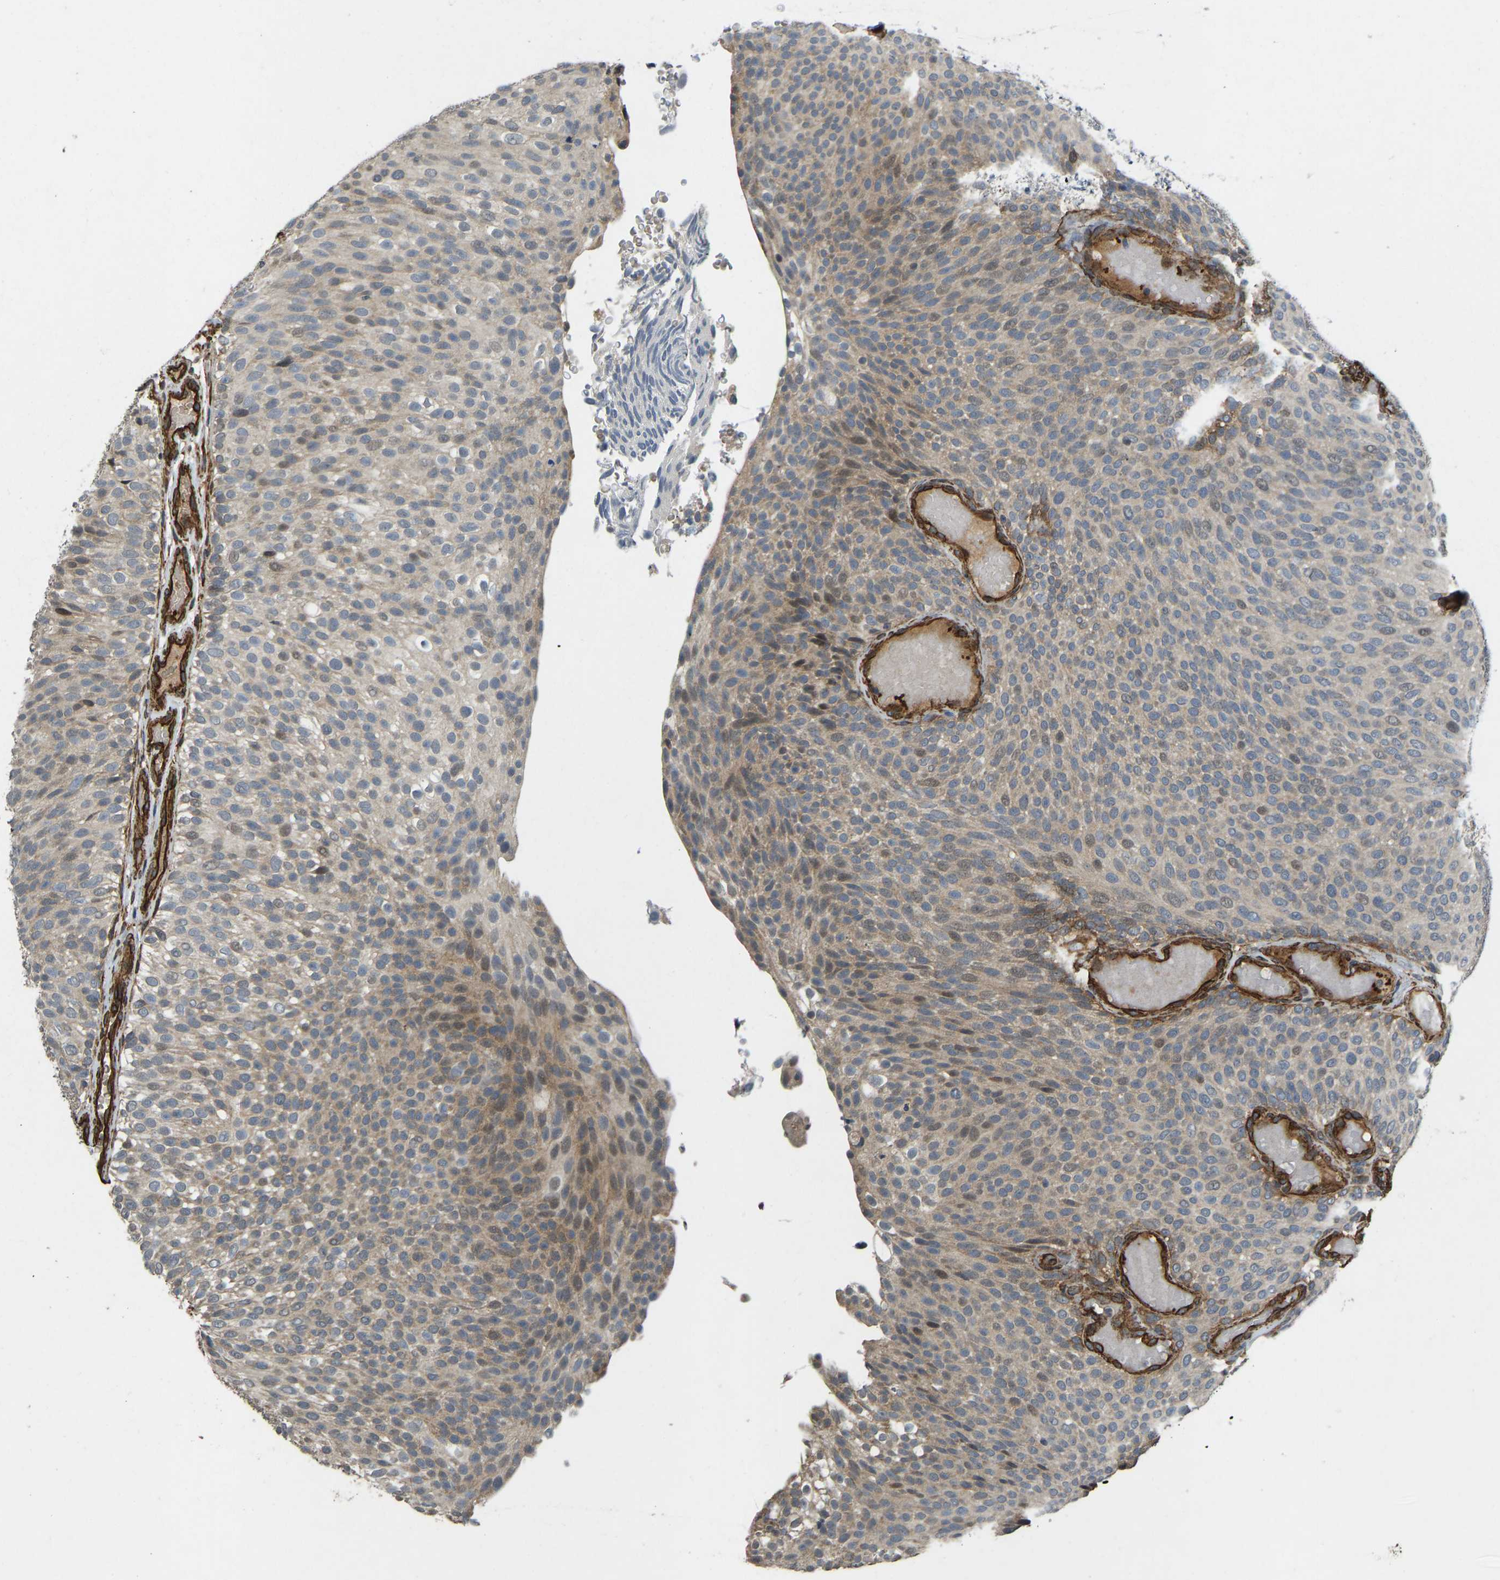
{"staining": {"intensity": "weak", "quantity": "25%-75%", "location": "cytoplasmic/membranous"}, "tissue": "urothelial cancer", "cell_type": "Tumor cells", "image_type": "cancer", "snomed": [{"axis": "morphology", "description": "Urothelial carcinoma, Low grade"}, {"axis": "topography", "description": "Urinary bladder"}], "caption": "IHC micrograph of neoplastic tissue: urothelial cancer stained using immunohistochemistry (IHC) displays low levels of weak protein expression localized specifically in the cytoplasmic/membranous of tumor cells, appearing as a cytoplasmic/membranous brown color.", "gene": "NMB", "patient": {"sex": "male", "age": 78}}